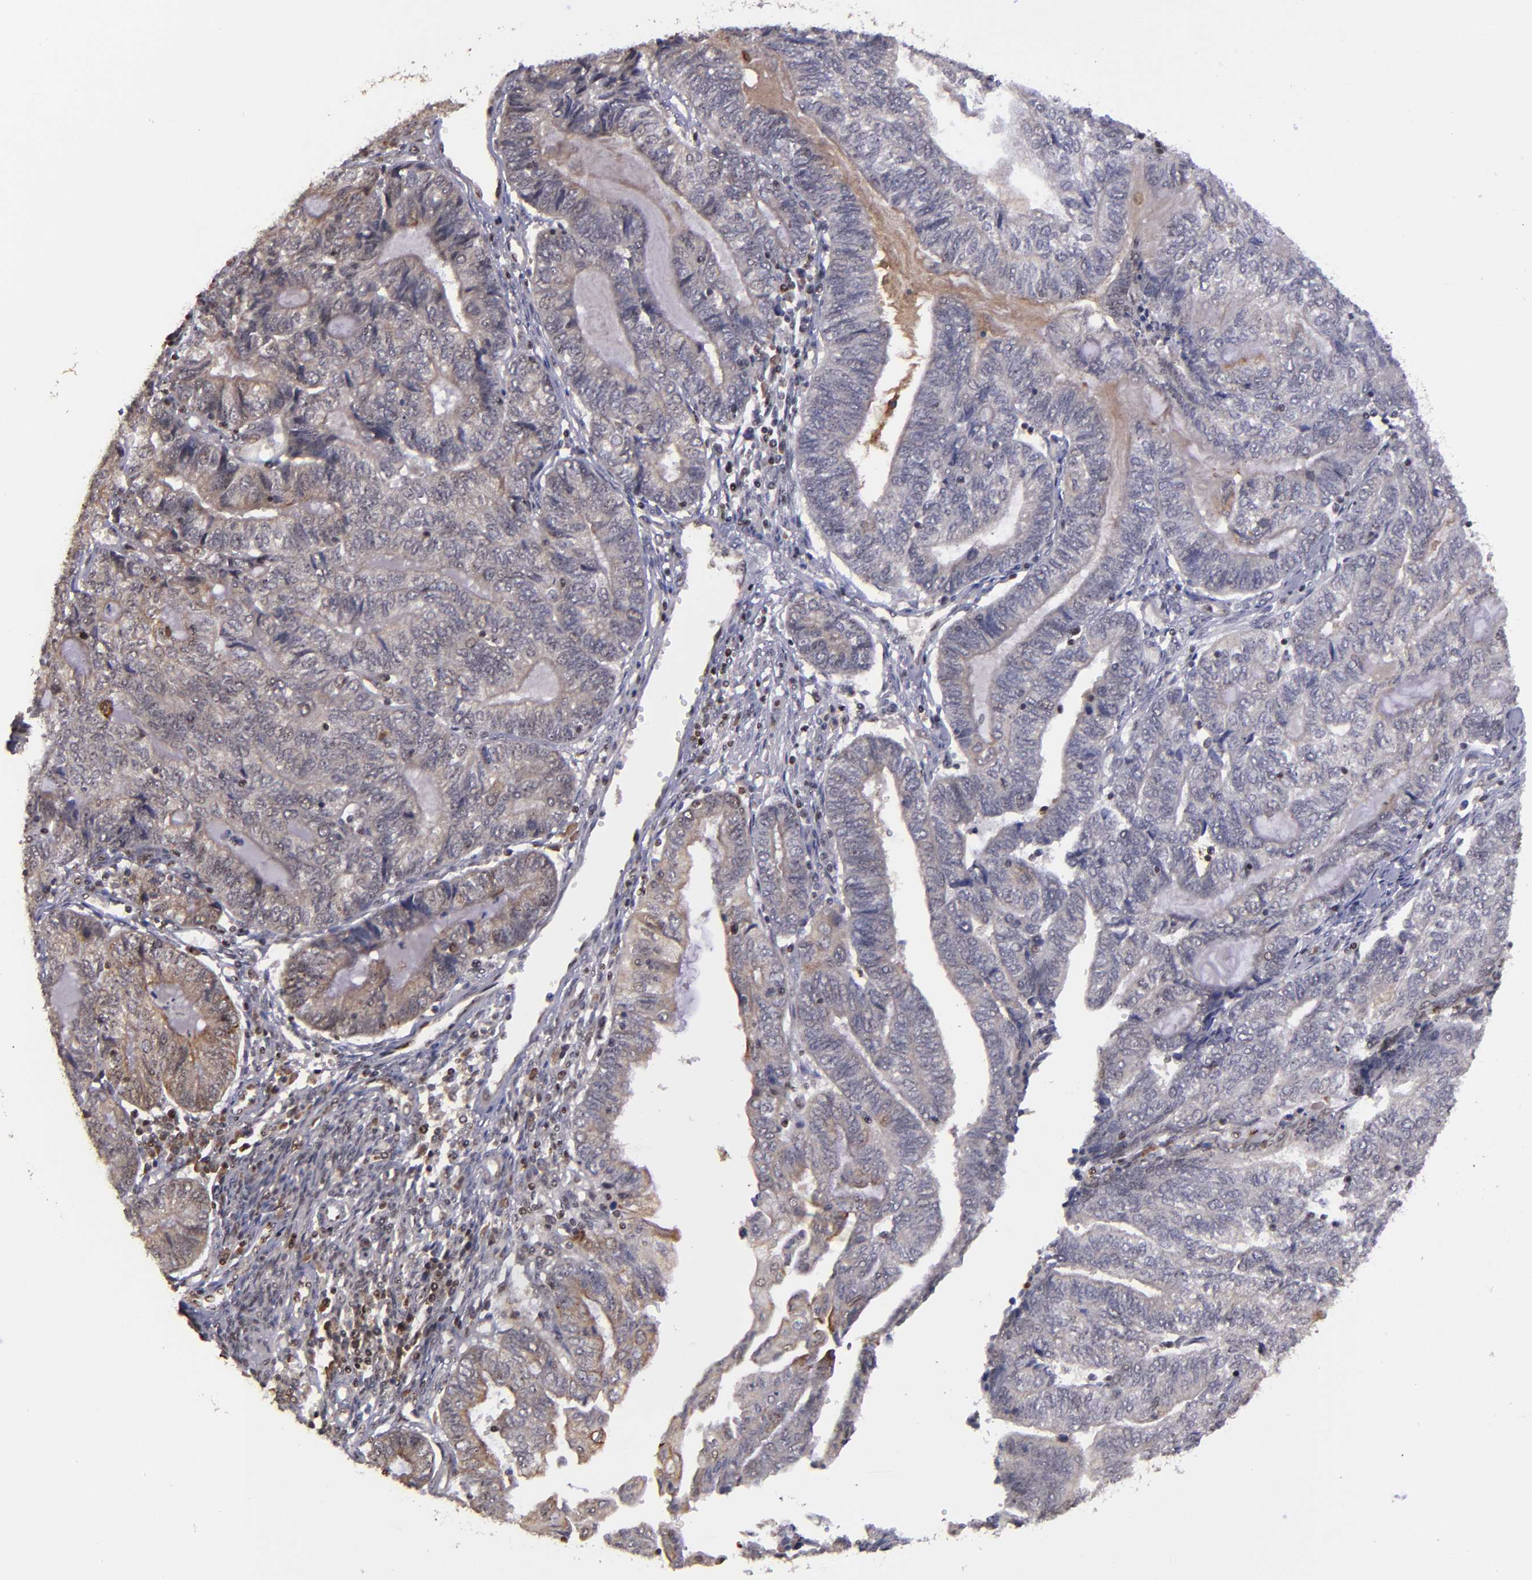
{"staining": {"intensity": "weak", "quantity": "25%-75%", "location": "cytoplasmic/membranous"}, "tissue": "endometrial cancer", "cell_type": "Tumor cells", "image_type": "cancer", "snomed": [{"axis": "morphology", "description": "Adenocarcinoma, NOS"}, {"axis": "topography", "description": "Uterus"}, {"axis": "topography", "description": "Endometrium"}], "caption": "The photomicrograph reveals immunohistochemical staining of endometrial cancer. There is weak cytoplasmic/membranous staining is identified in about 25%-75% of tumor cells.", "gene": "DDX24", "patient": {"sex": "female", "age": 70}}